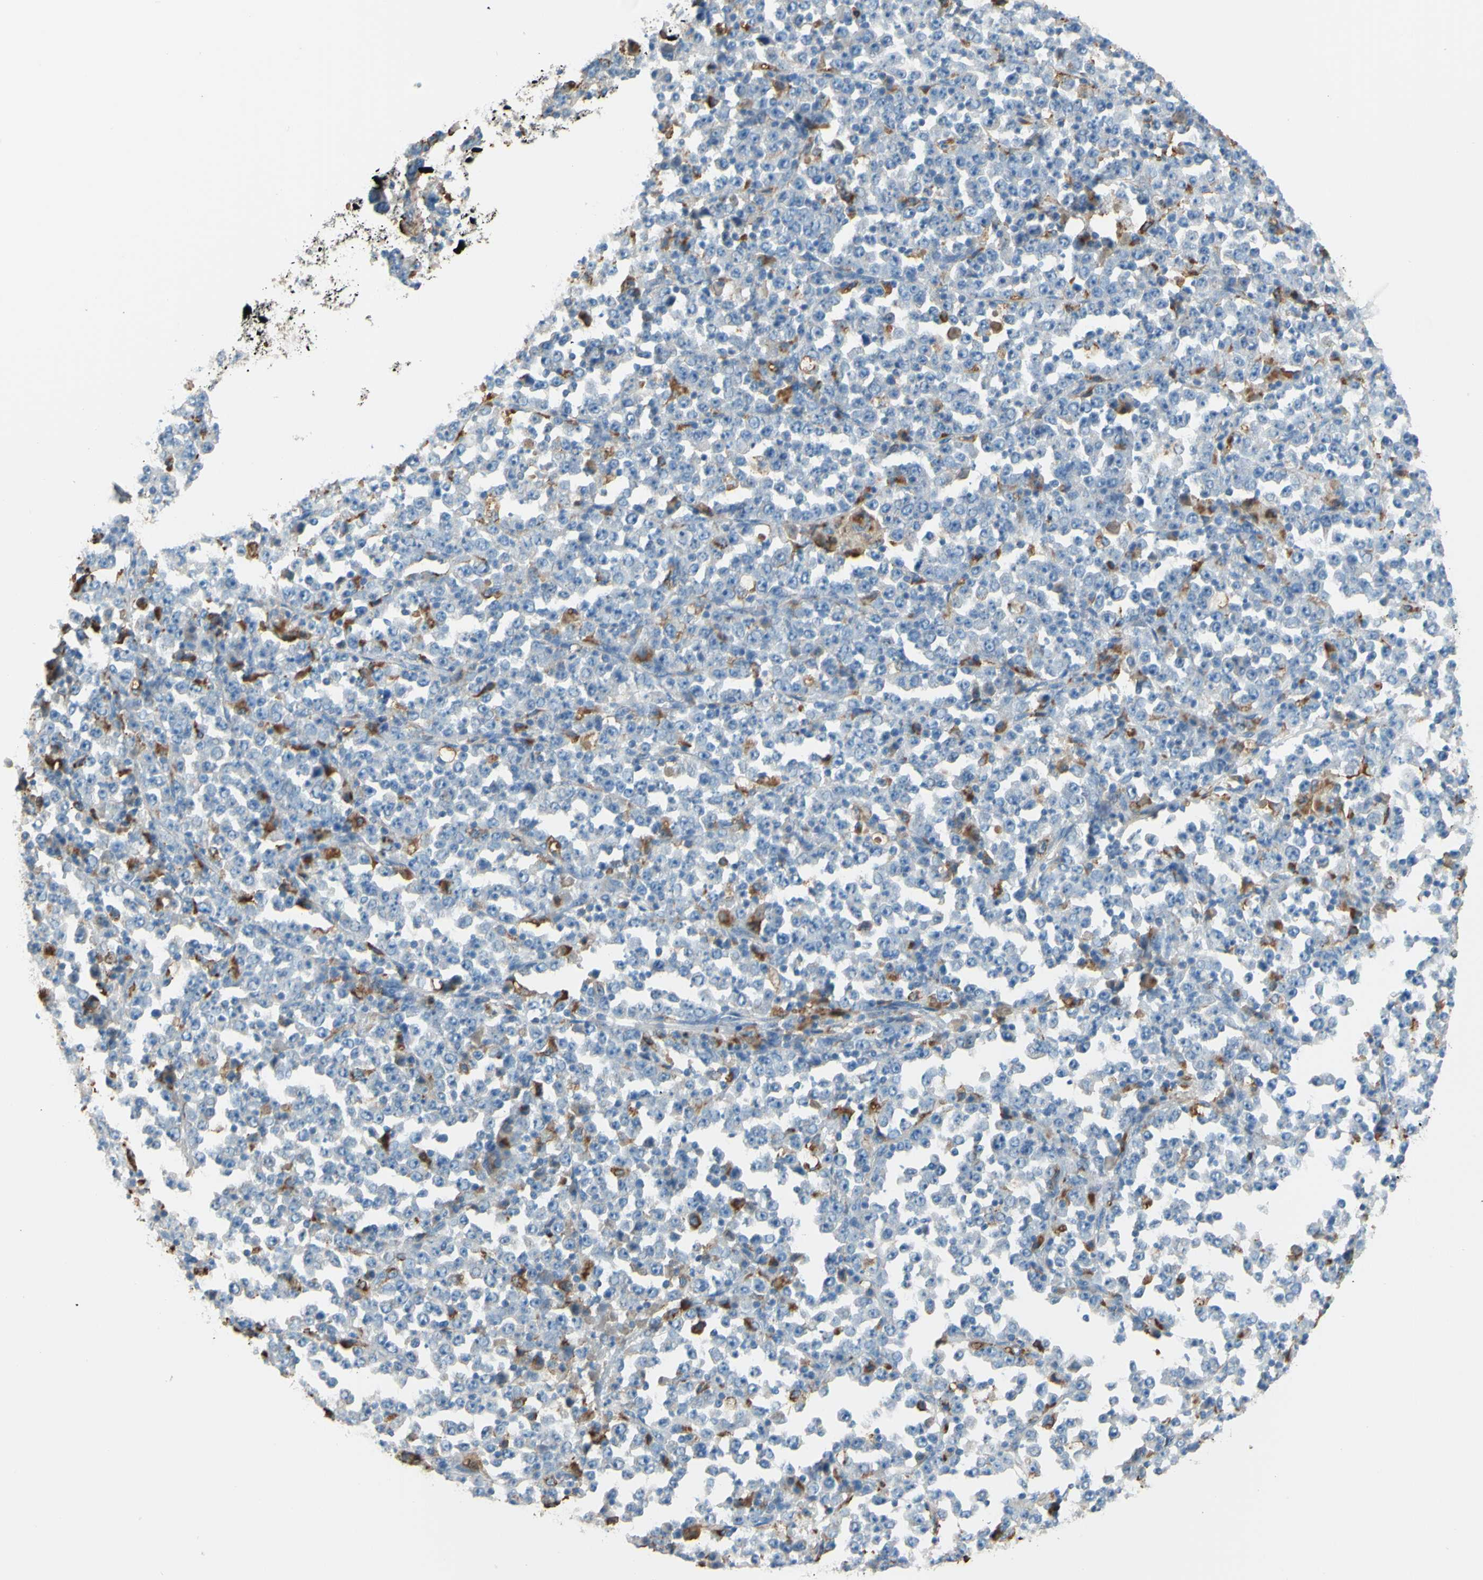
{"staining": {"intensity": "negative", "quantity": "none", "location": "none"}, "tissue": "stomach cancer", "cell_type": "Tumor cells", "image_type": "cancer", "snomed": [{"axis": "morphology", "description": "Normal tissue, NOS"}, {"axis": "morphology", "description": "Adenocarcinoma, NOS"}, {"axis": "topography", "description": "Stomach, upper"}, {"axis": "topography", "description": "Stomach"}], "caption": "IHC micrograph of human stomach cancer (adenocarcinoma) stained for a protein (brown), which demonstrates no expression in tumor cells. (Stains: DAB (3,3'-diaminobenzidine) immunohistochemistry with hematoxylin counter stain, Microscopy: brightfield microscopy at high magnification).", "gene": "CTSD", "patient": {"sex": "male", "age": 59}}